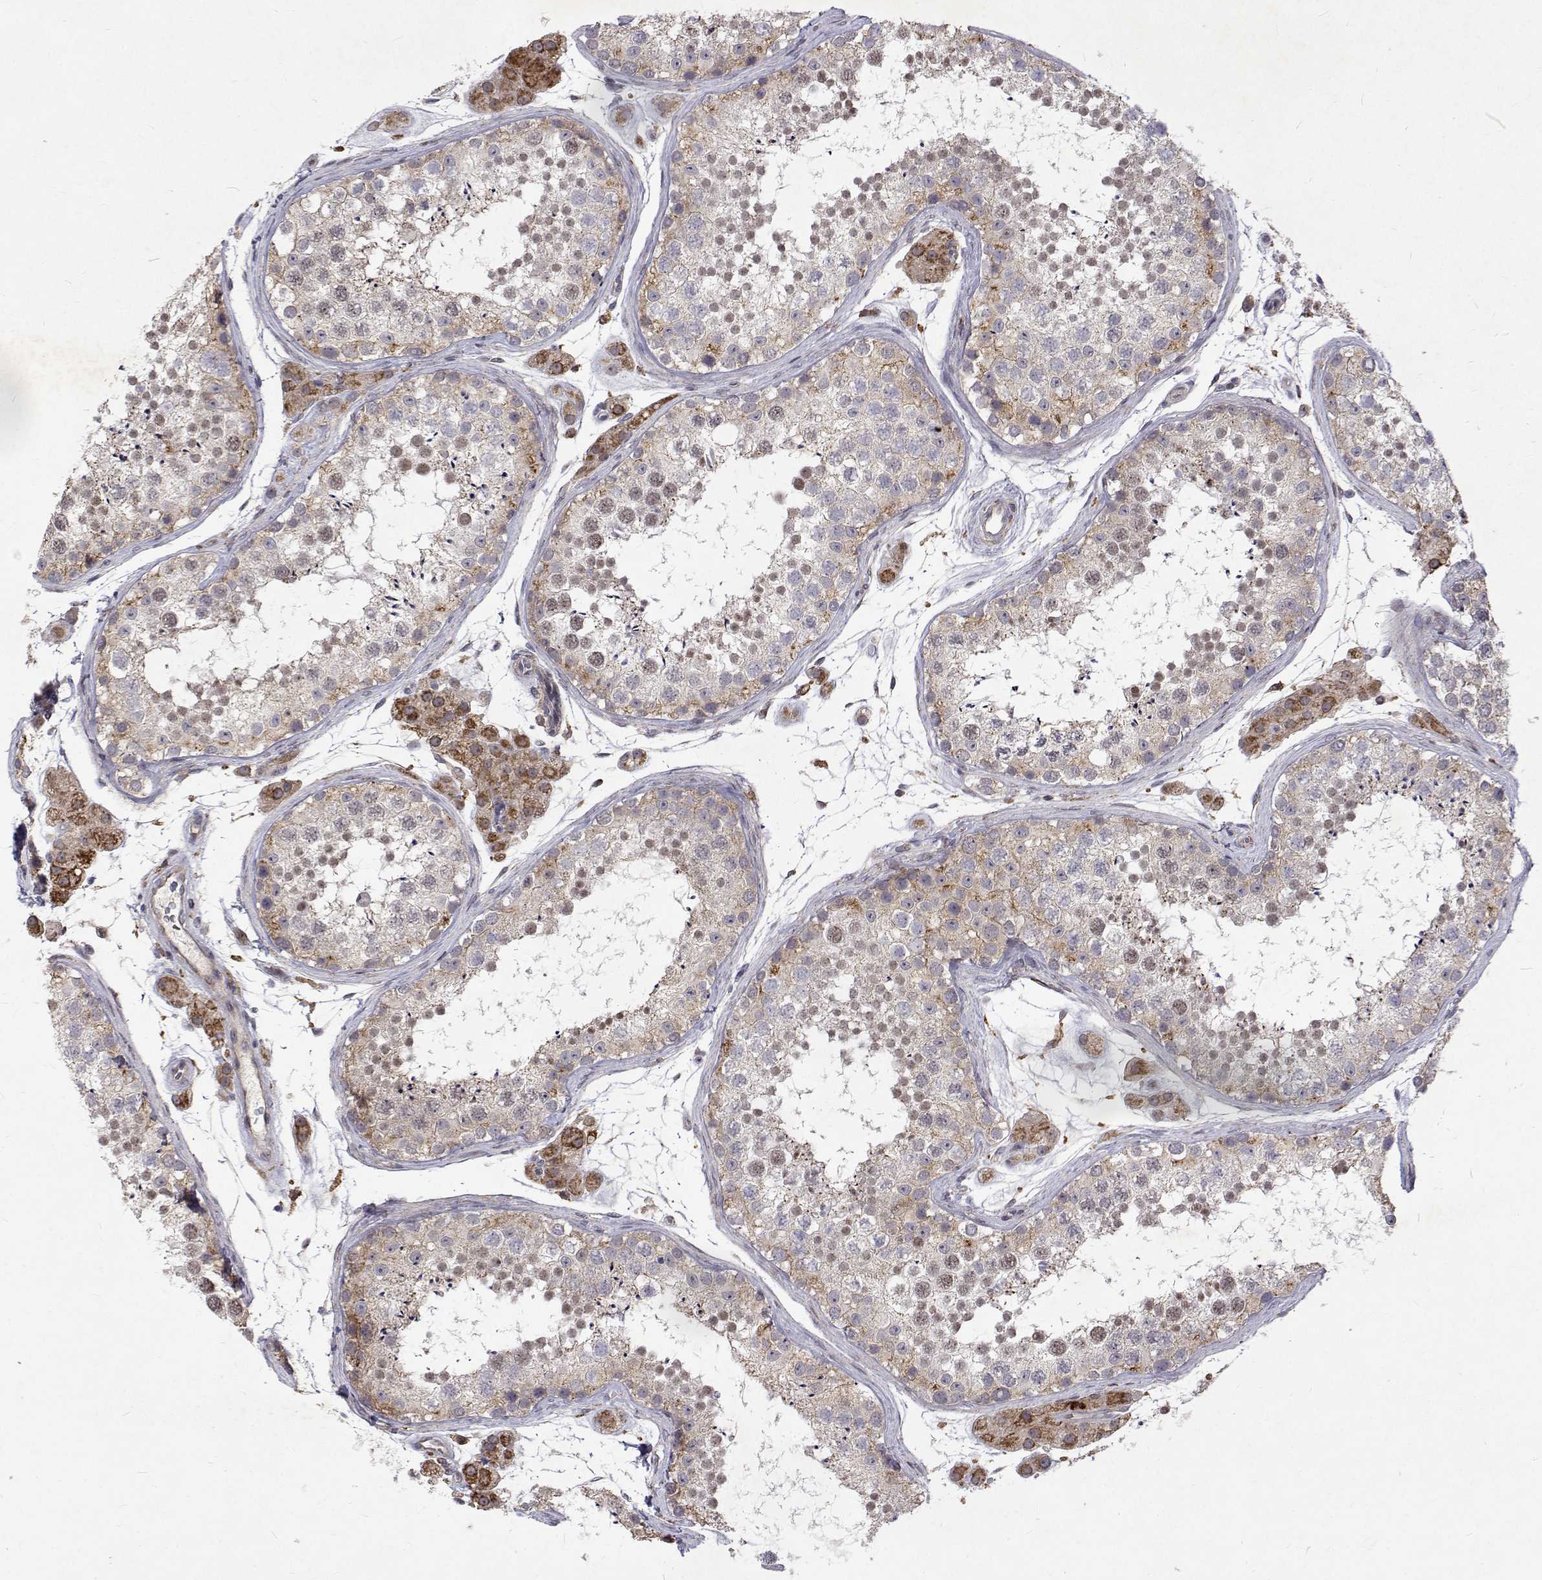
{"staining": {"intensity": "weak", "quantity": "<25%", "location": "cytoplasmic/membranous"}, "tissue": "testis", "cell_type": "Cells in seminiferous ducts", "image_type": "normal", "snomed": [{"axis": "morphology", "description": "Normal tissue, NOS"}, {"axis": "topography", "description": "Testis"}], "caption": "Immunohistochemistry photomicrograph of benign human testis stained for a protein (brown), which displays no staining in cells in seminiferous ducts.", "gene": "ALKBH8", "patient": {"sex": "male", "age": 41}}